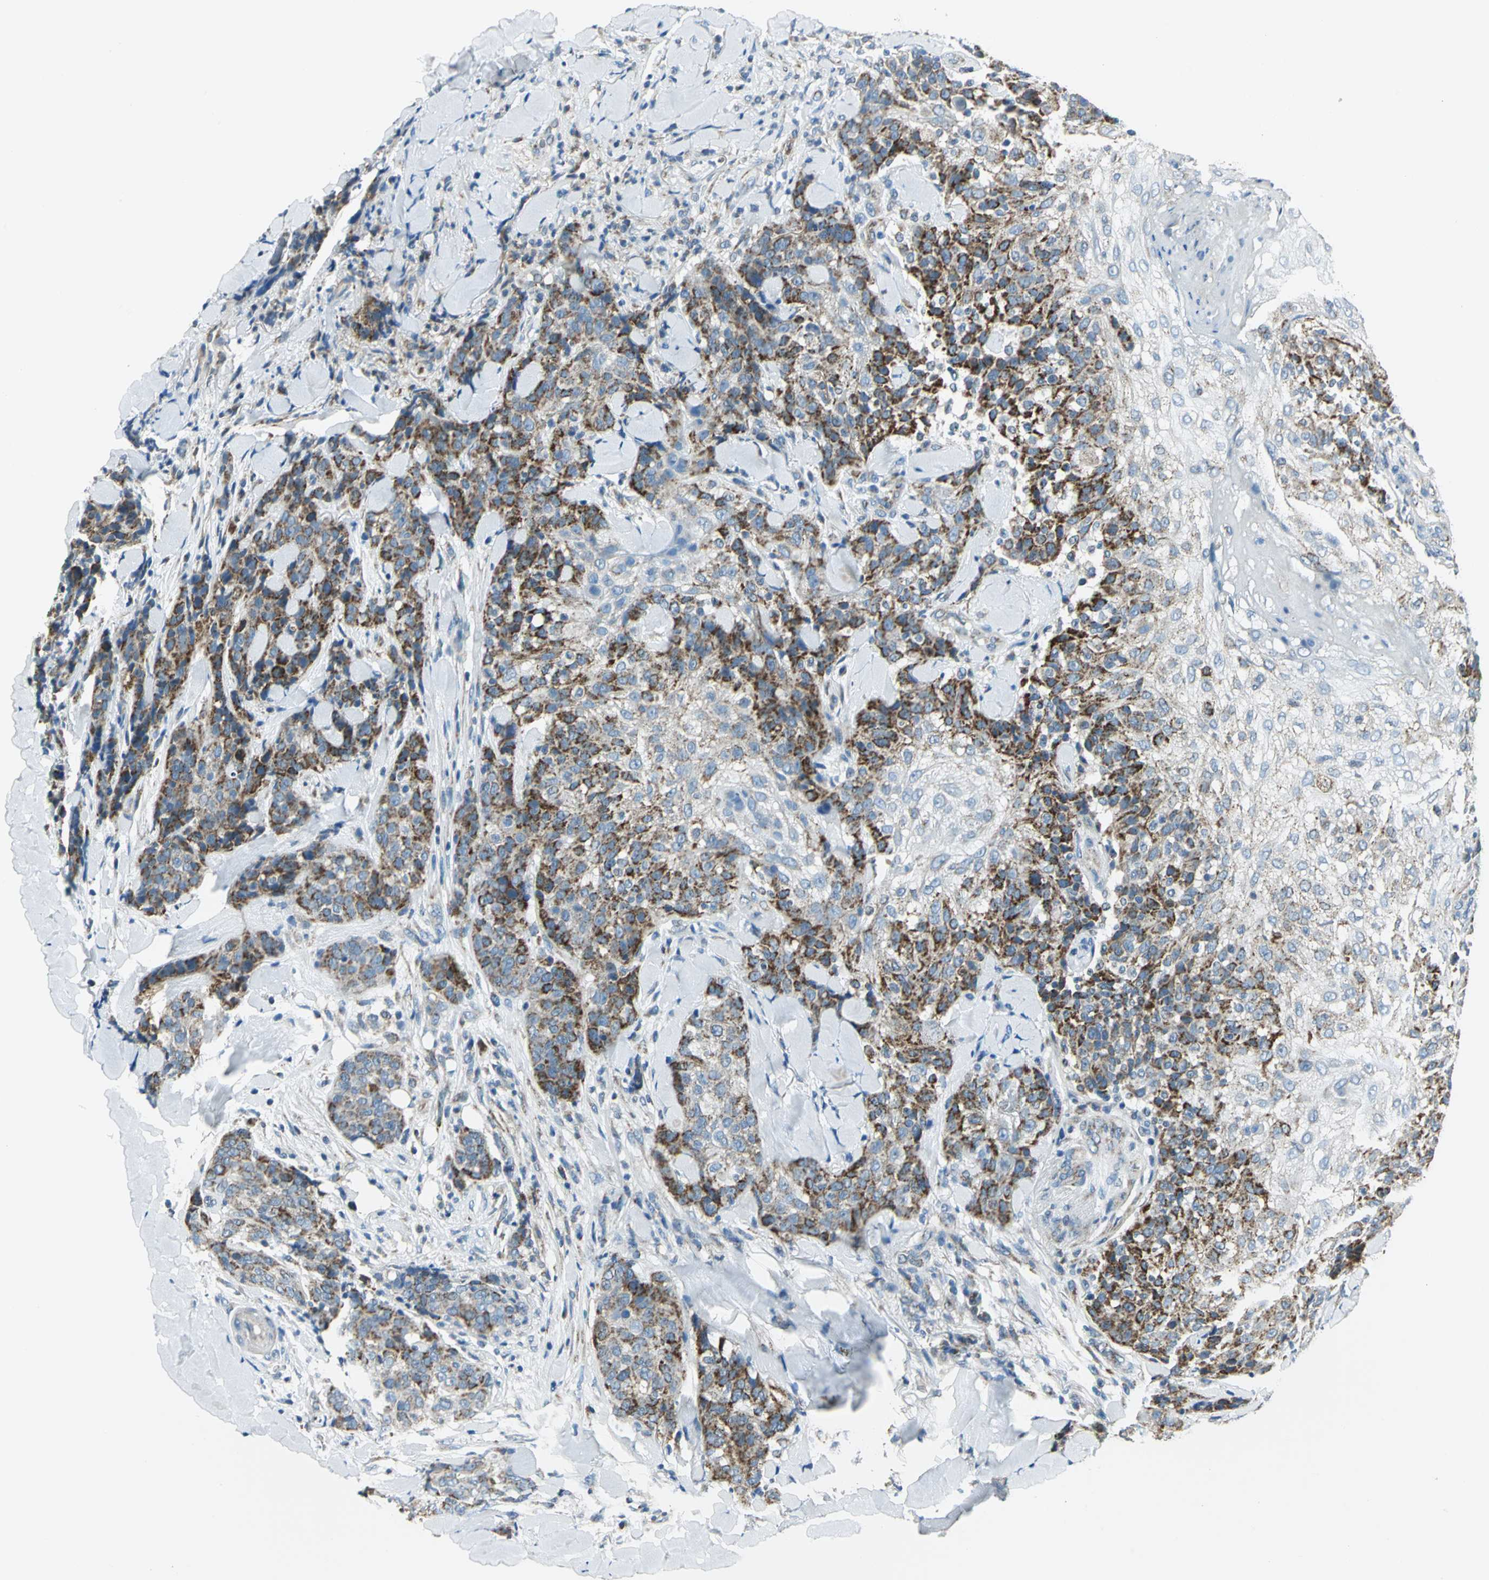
{"staining": {"intensity": "strong", "quantity": "25%-75%", "location": "cytoplasmic/membranous"}, "tissue": "skin cancer", "cell_type": "Tumor cells", "image_type": "cancer", "snomed": [{"axis": "morphology", "description": "Normal tissue, NOS"}, {"axis": "morphology", "description": "Squamous cell carcinoma, NOS"}, {"axis": "topography", "description": "Skin"}], "caption": "Skin squamous cell carcinoma stained for a protein displays strong cytoplasmic/membranous positivity in tumor cells.", "gene": "ACADM", "patient": {"sex": "female", "age": 83}}